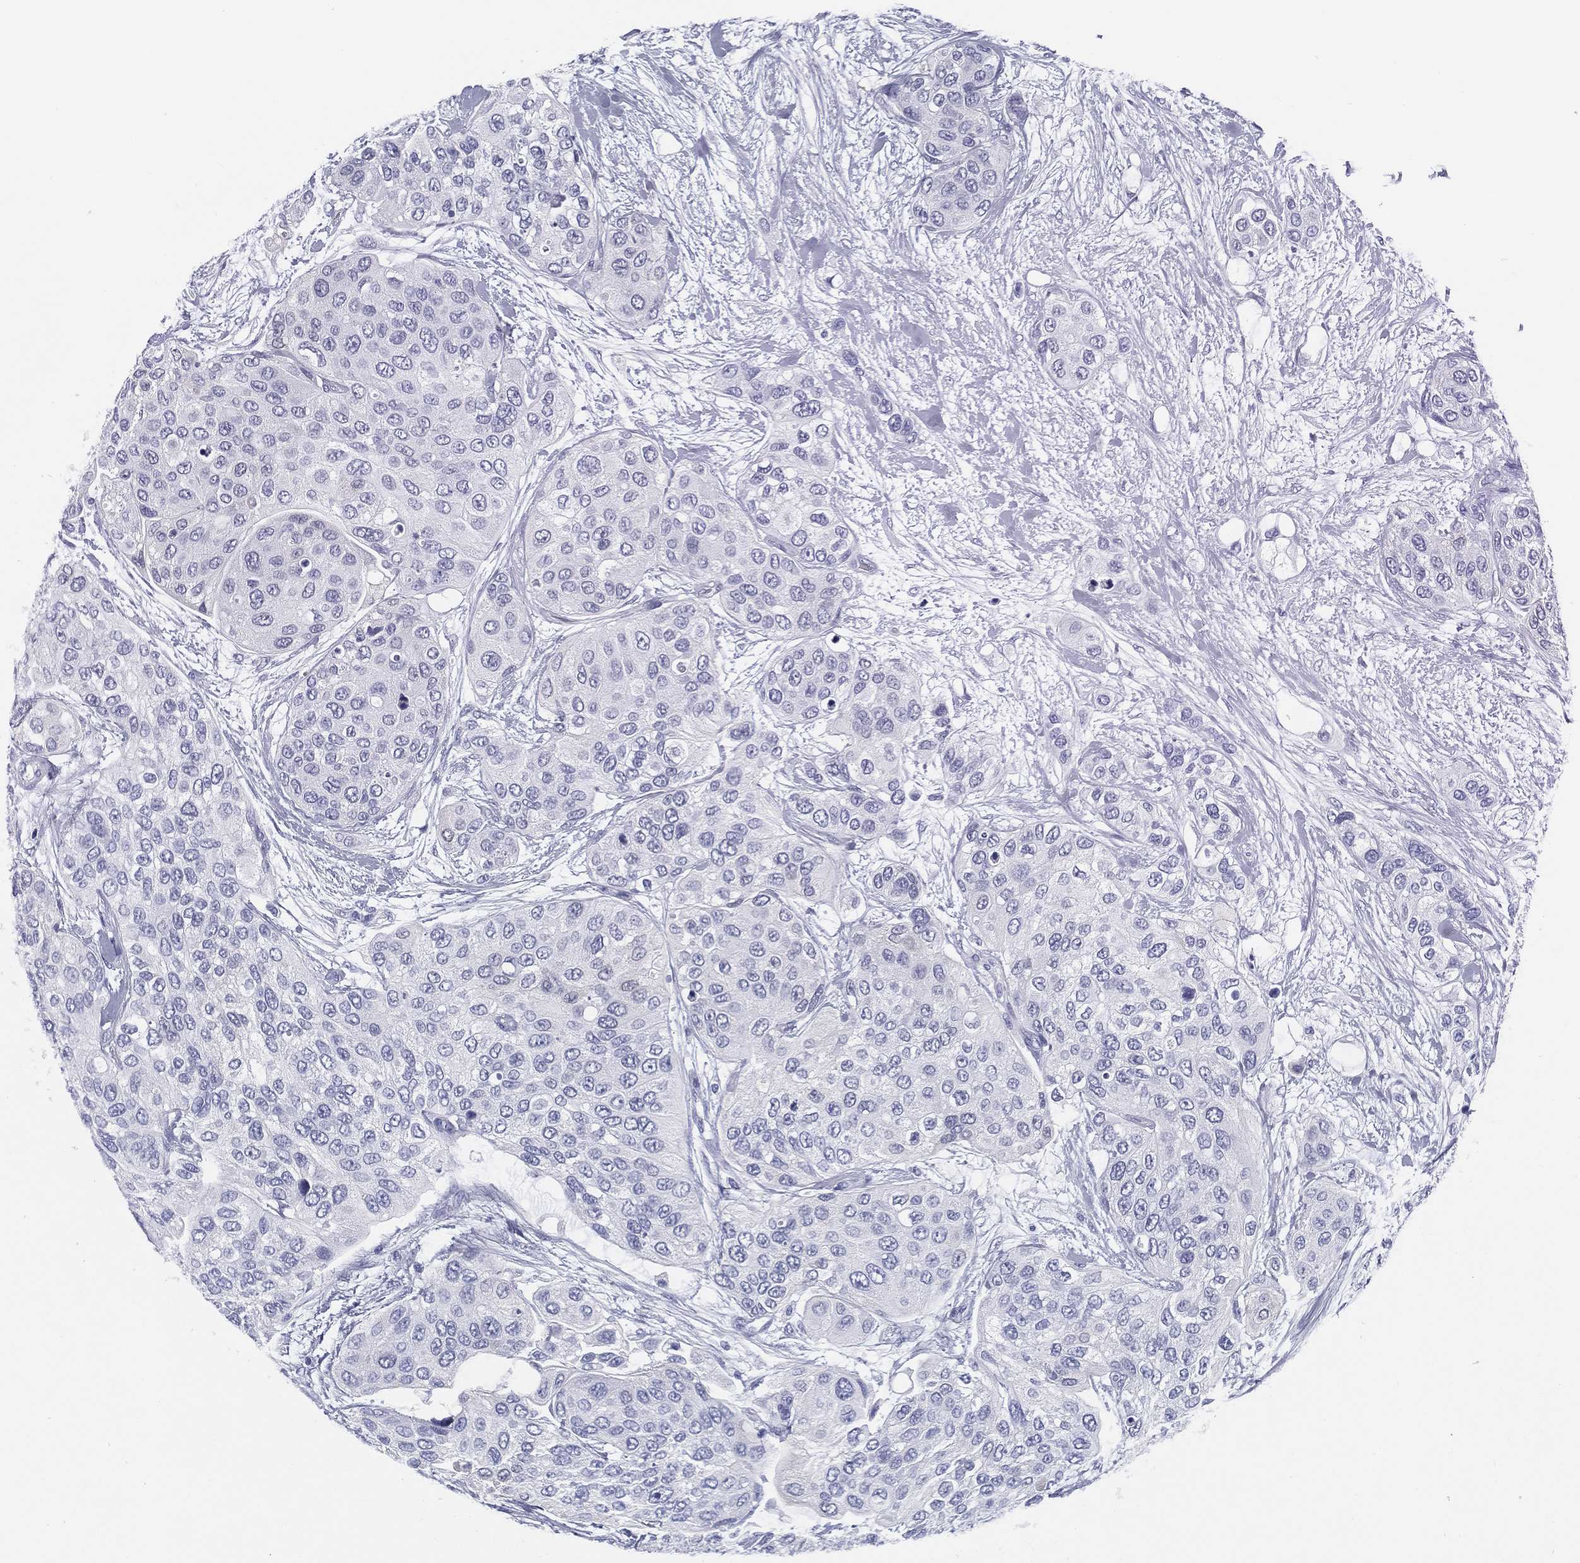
{"staining": {"intensity": "negative", "quantity": "none", "location": "none"}, "tissue": "urothelial cancer", "cell_type": "Tumor cells", "image_type": "cancer", "snomed": [{"axis": "morphology", "description": "Urothelial carcinoma, High grade"}, {"axis": "topography", "description": "Urinary bladder"}], "caption": "The micrograph exhibits no significant expression in tumor cells of high-grade urothelial carcinoma.", "gene": "TMEM252", "patient": {"sex": "male", "age": 77}}